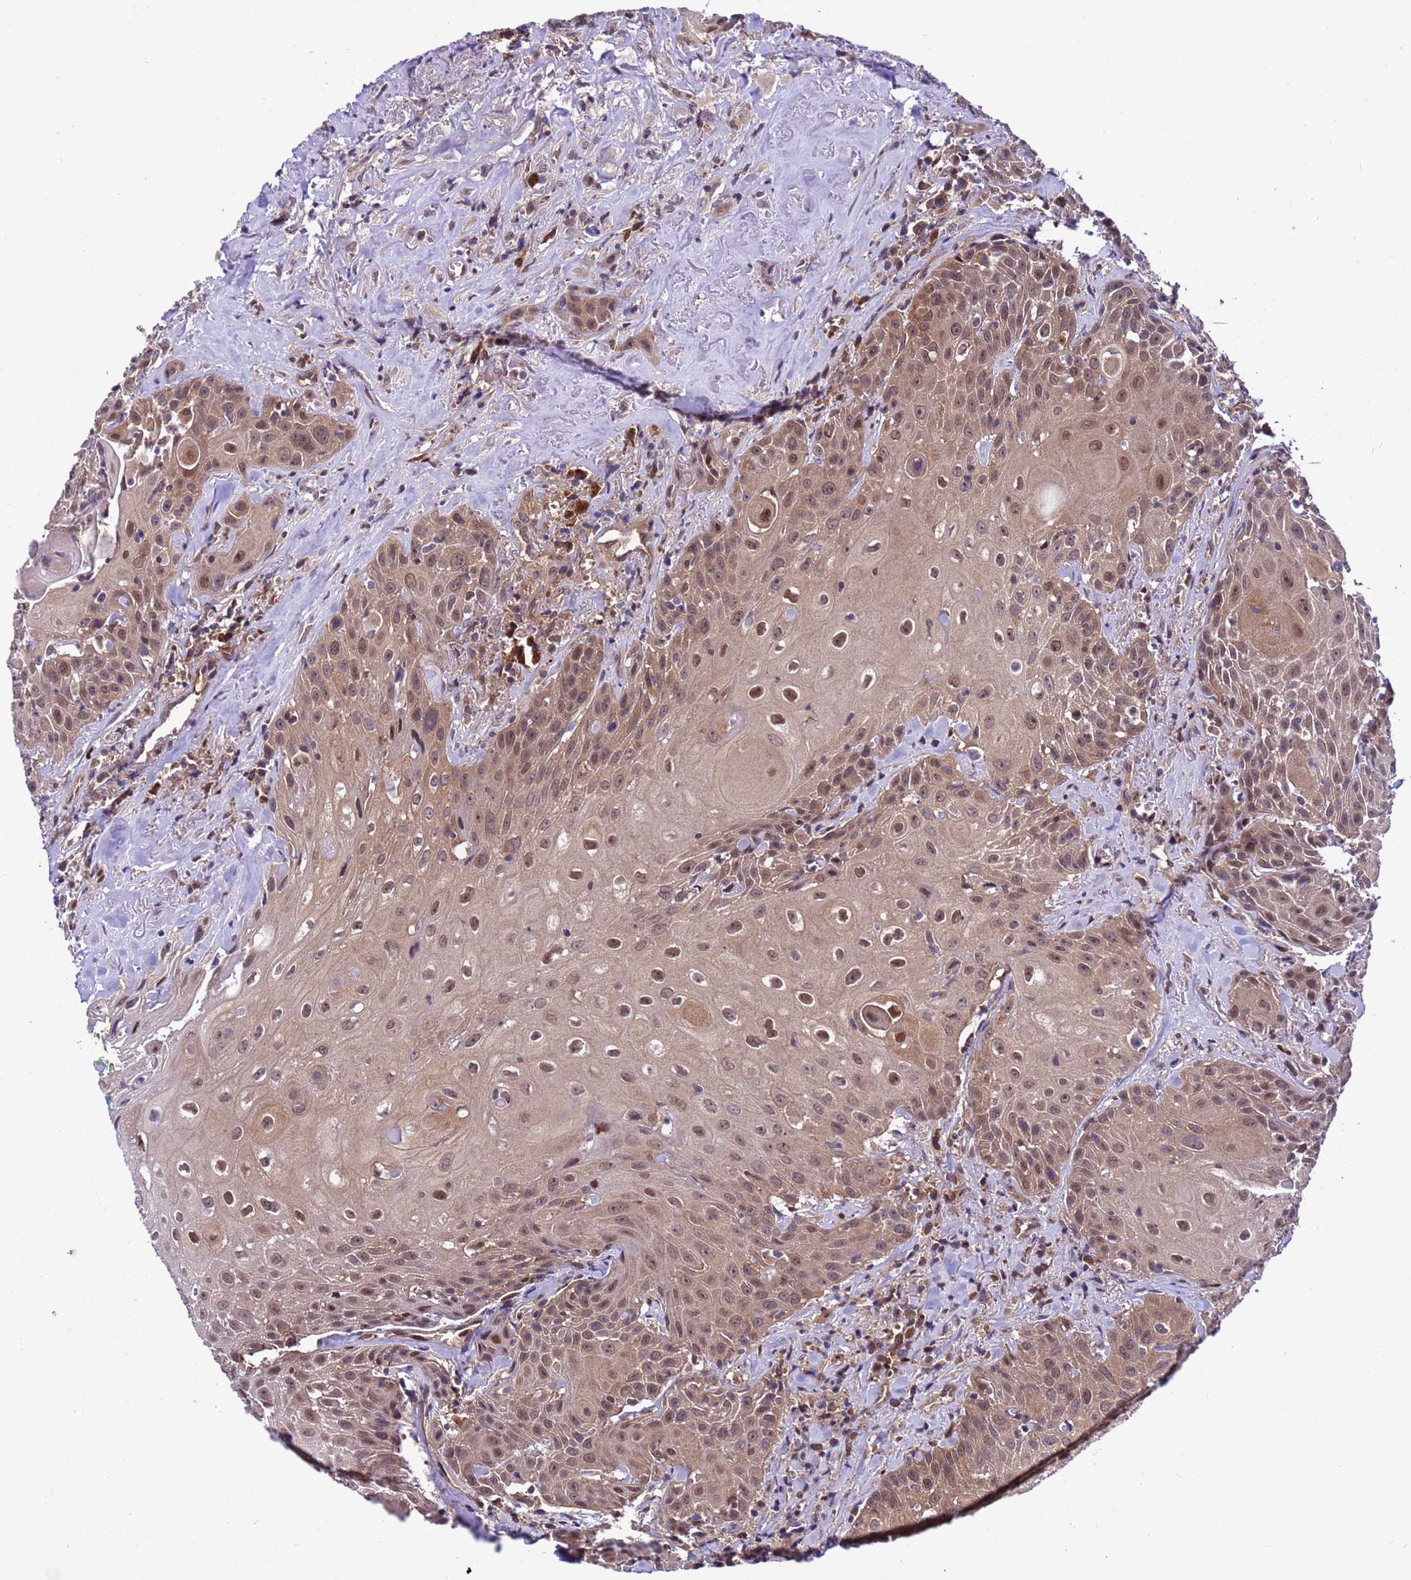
{"staining": {"intensity": "moderate", "quantity": ">75%", "location": "cytoplasmic/membranous,nuclear"}, "tissue": "head and neck cancer", "cell_type": "Tumor cells", "image_type": "cancer", "snomed": [{"axis": "morphology", "description": "Squamous cell carcinoma, NOS"}, {"axis": "topography", "description": "Oral tissue"}, {"axis": "topography", "description": "Head-Neck"}], "caption": "A brown stain highlights moderate cytoplasmic/membranous and nuclear positivity of a protein in head and neck cancer (squamous cell carcinoma) tumor cells.", "gene": "RASD1", "patient": {"sex": "female", "age": 82}}